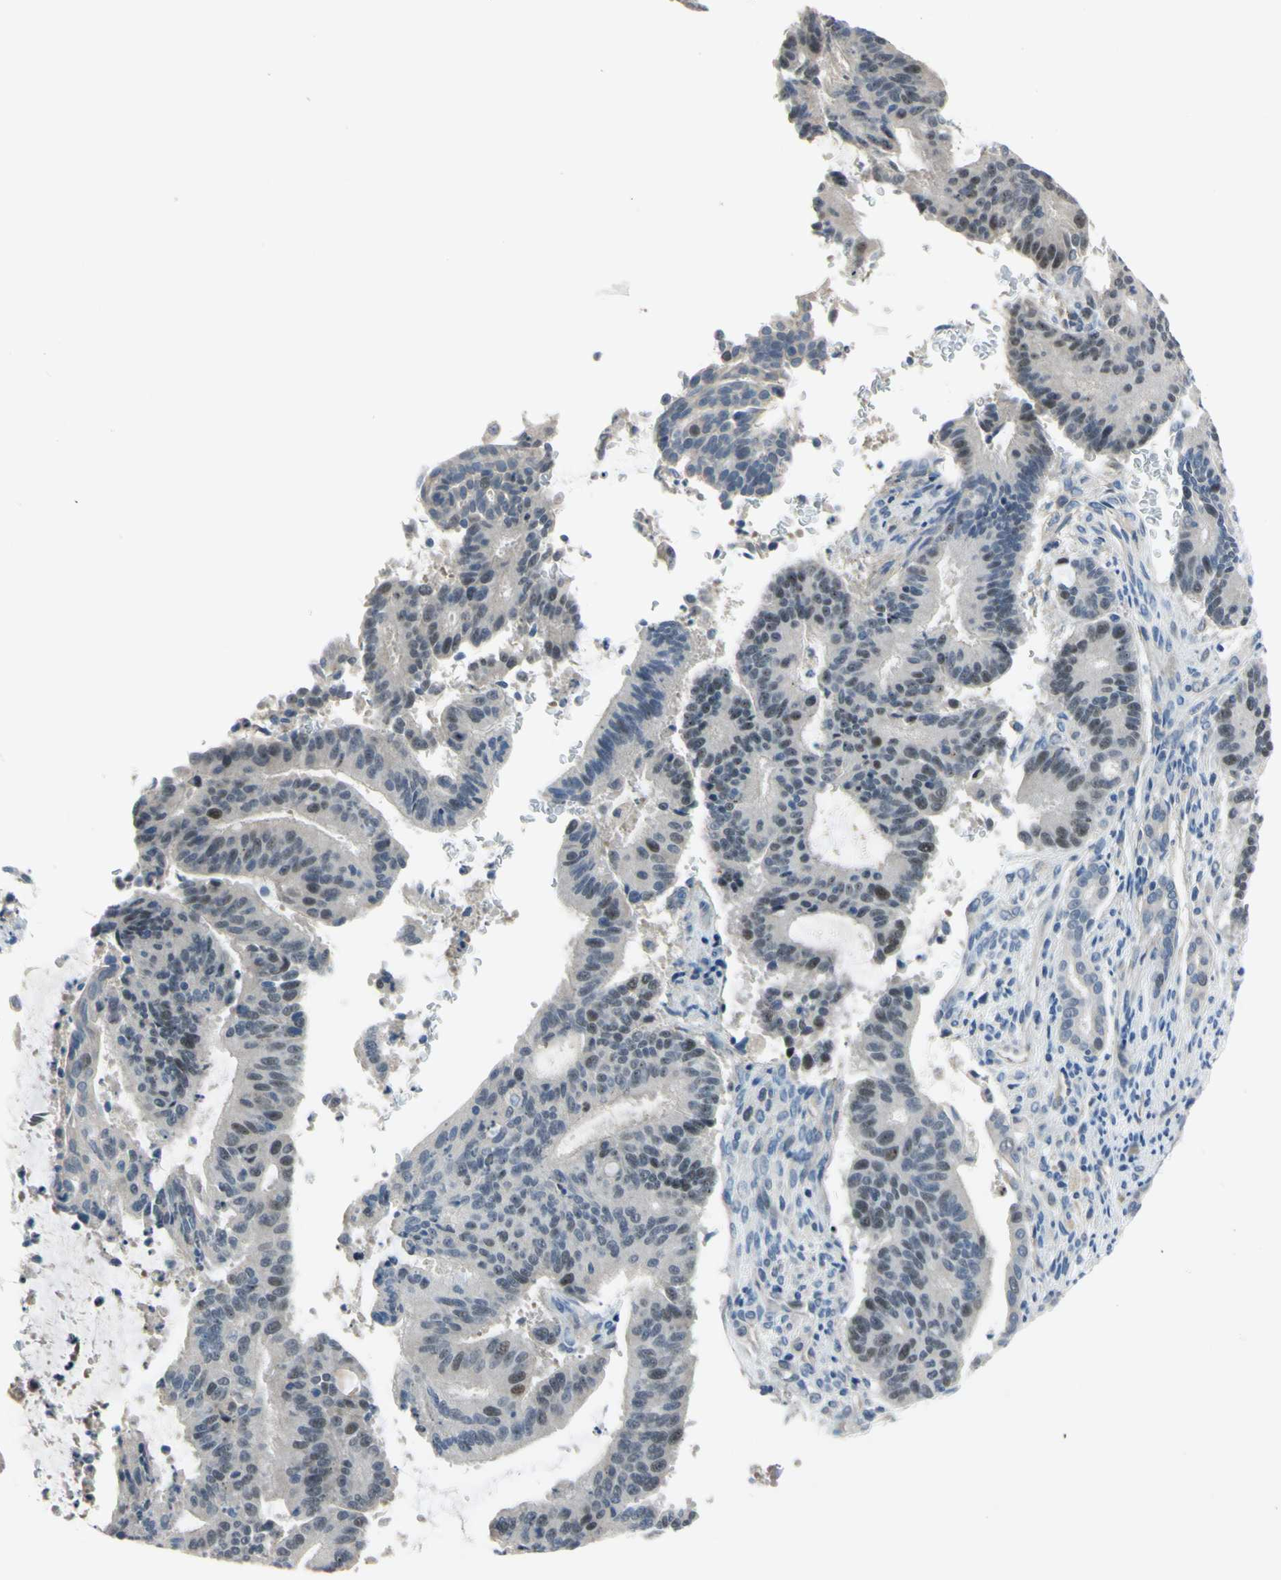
{"staining": {"intensity": "moderate", "quantity": "<25%", "location": "nuclear"}, "tissue": "liver cancer", "cell_type": "Tumor cells", "image_type": "cancer", "snomed": [{"axis": "morphology", "description": "Cholangiocarcinoma"}, {"axis": "topography", "description": "Liver"}], "caption": "Immunohistochemical staining of liver cholangiocarcinoma reveals moderate nuclear protein positivity in approximately <25% of tumor cells.", "gene": "LHX9", "patient": {"sex": "female", "age": 73}}